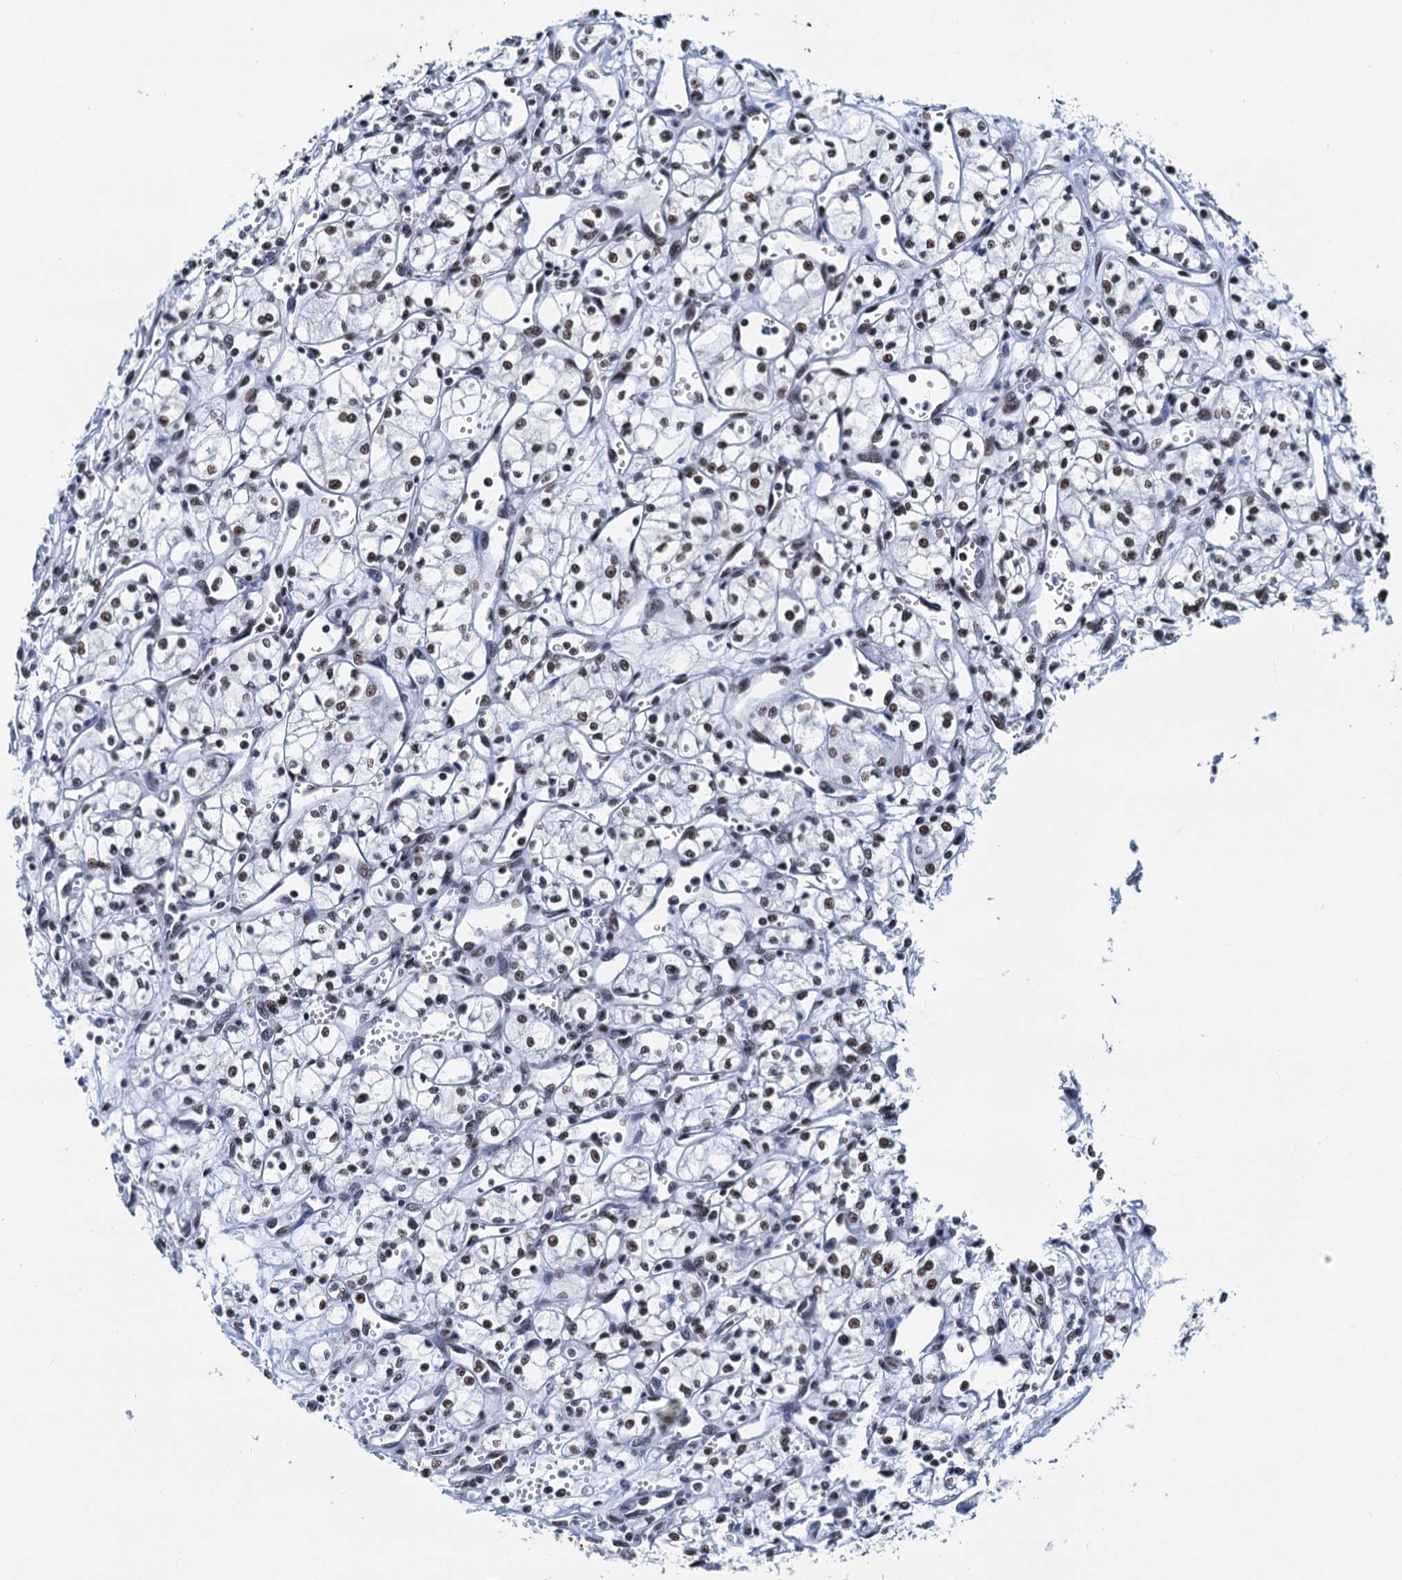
{"staining": {"intensity": "moderate", "quantity": ">75%", "location": "nuclear"}, "tissue": "renal cancer", "cell_type": "Tumor cells", "image_type": "cancer", "snomed": [{"axis": "morphology", "description": "Adenocarcinoma, NOS"}, {"axis": "topography", "description": "Kidney"}], "caption": "Immunohistochemistry histopathology image of neoplastic tissue: renal adenocarcinoma stained using IHC exhibits medium levels of moderate protein expression localized specifically in the nuclear of tumor cells, appearing as a nuclear brown color.", "gene": "SLTM", "patient": {"sex": "male", "age": 59}}